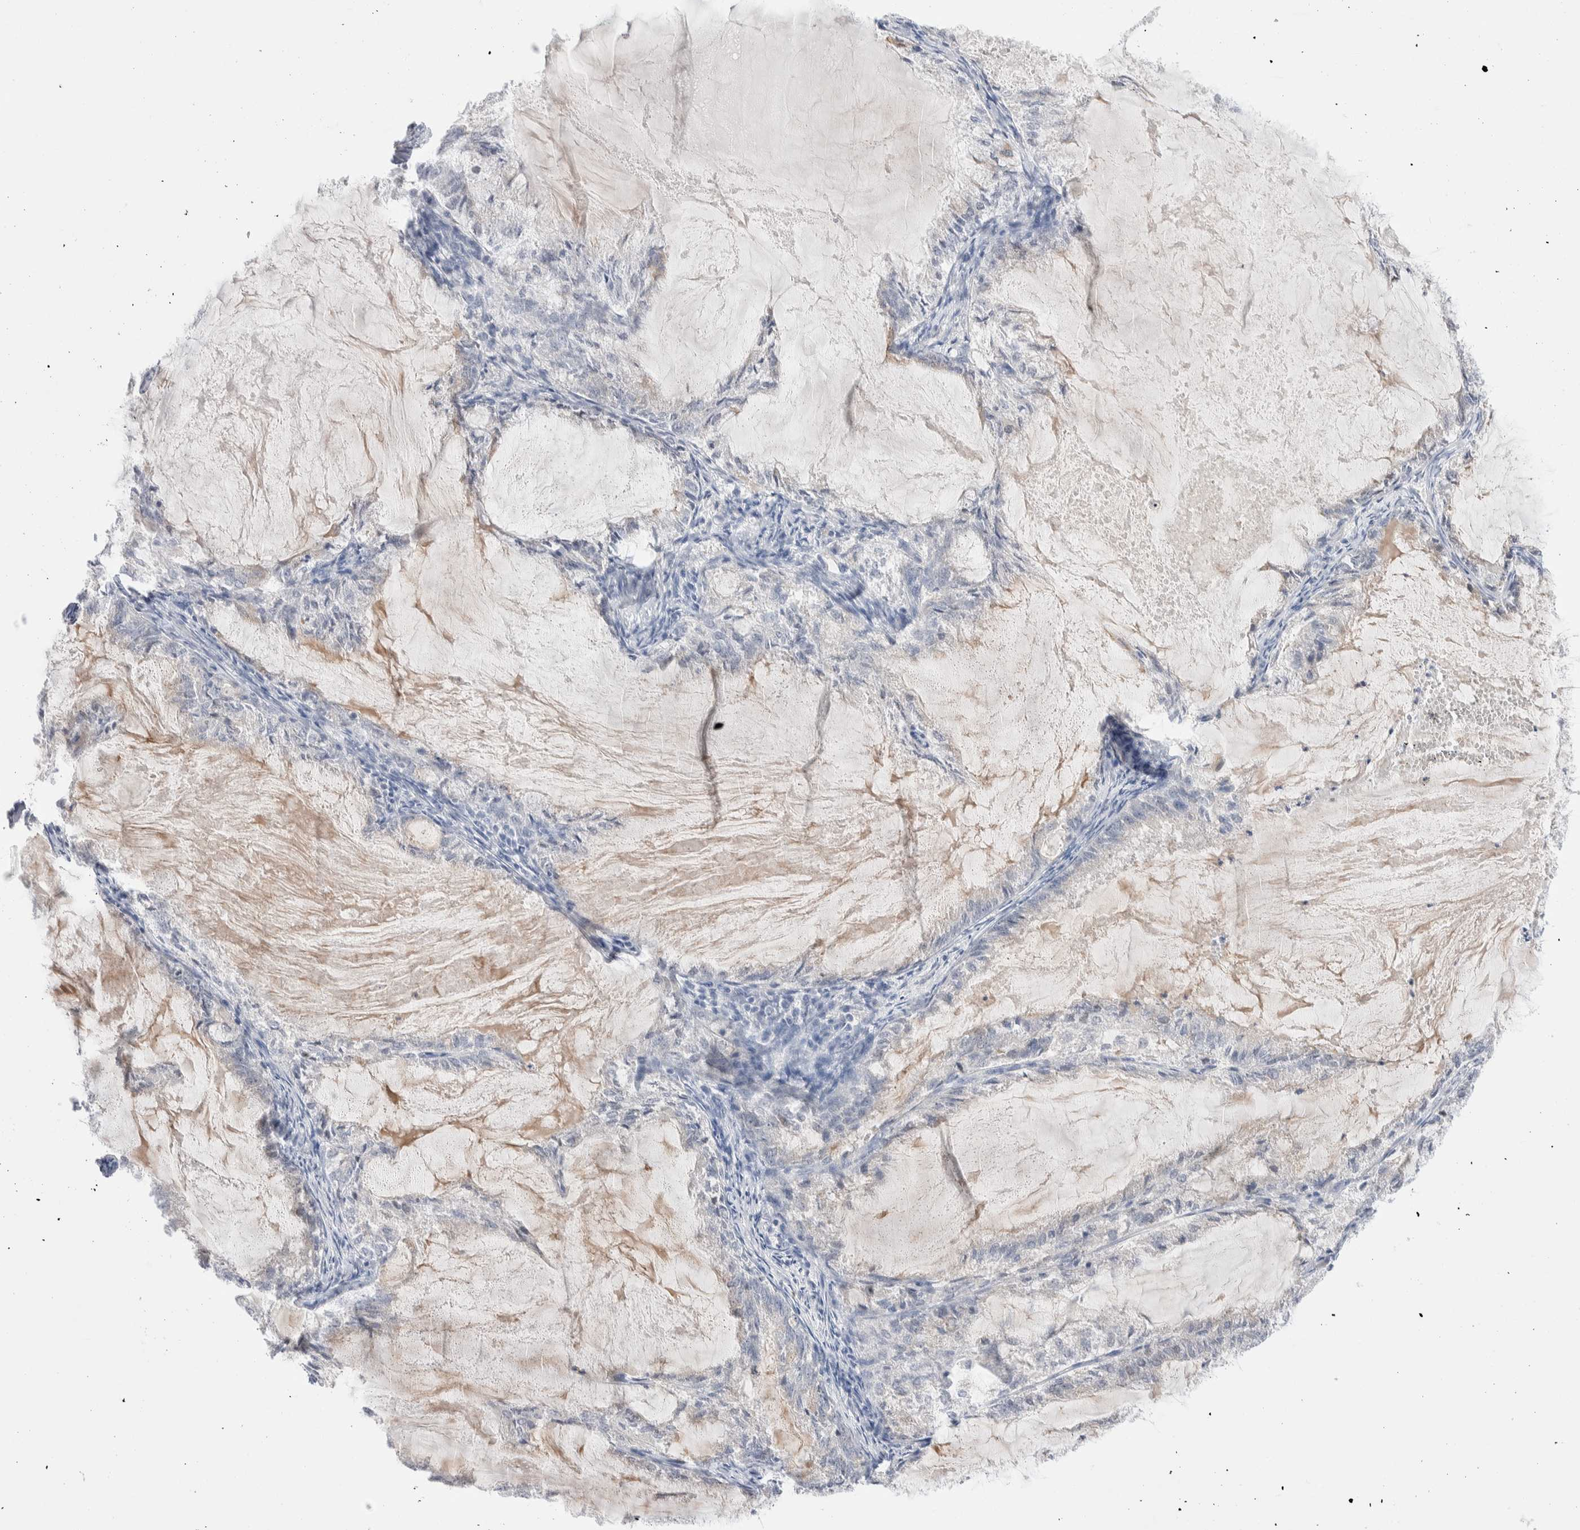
{"staining": {"intensity": "negative", "quantity": "none", "location": "none"}, "tissue": "endometrial cancer", "cell_type": "Tumor cells", "image_type": "cancer", "snomed": [{"axis": "morphology", "description": "Adenocarcinoma, NOS"}, {"axis": "topography", "description": "Endometrium"}], "caption": "A histopathology image of endometrial cancer stained for a protein exhibits no brown staining in tumor cells.", "gene": "C1orf112", "patient": {"sex": "female", "age": 86}}